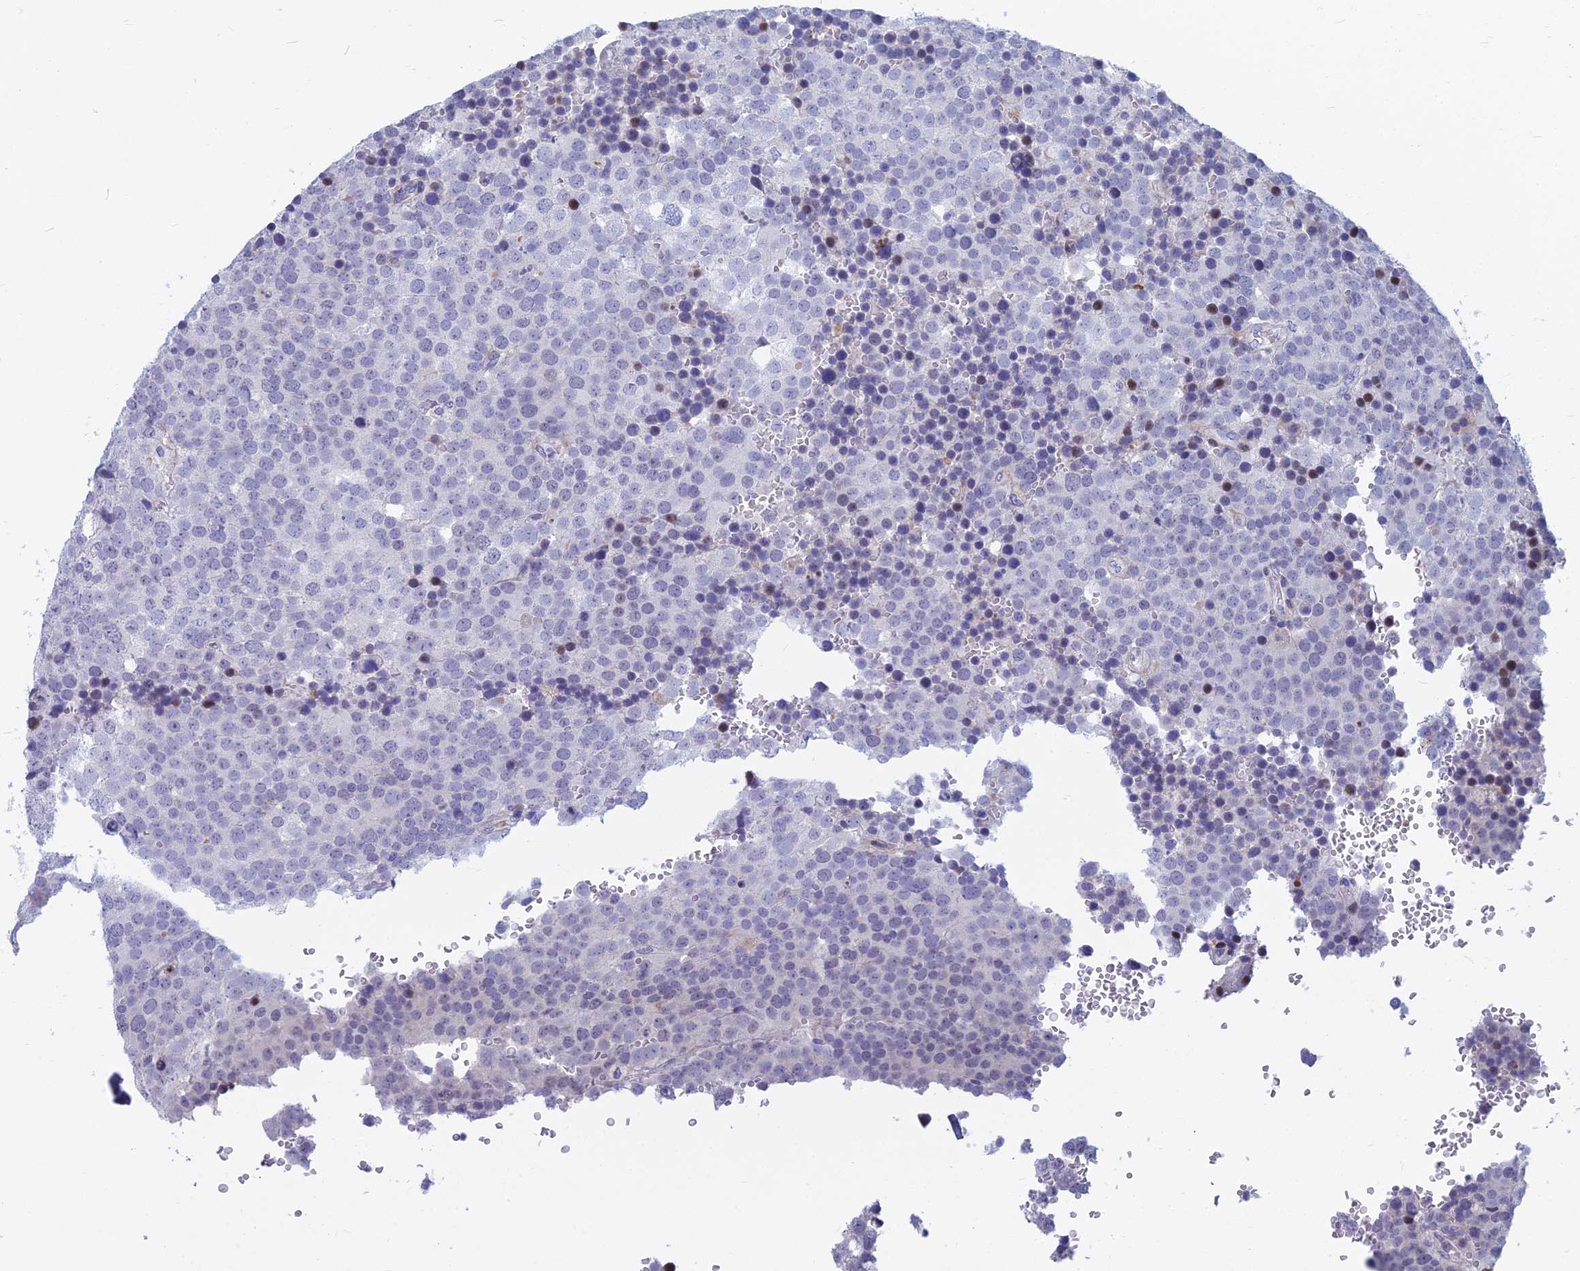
{"staining": {"intensity": "negative", "quantity": "none", "location": "none"}, "tissue": "testis cancer", "cell_type": "Tumor cells", "image_type": "cancer", "snomed": [{"axis": "morphology", "description": "Seminoma, NOS"}, {"axis": "topography", "description": "Testis"}], "caption": "Protein analysis of testis cancer (seminoma) exhibits no significant staining in tumor cells. Brightfield microscopy of IHC stained with DAB (3,3'-diaminobenzidine) (brown) and hematoxylin (blue), captured at high magnification.", "gene": "MYBPC2", "patient": {"sex": "male", "age": 71}}